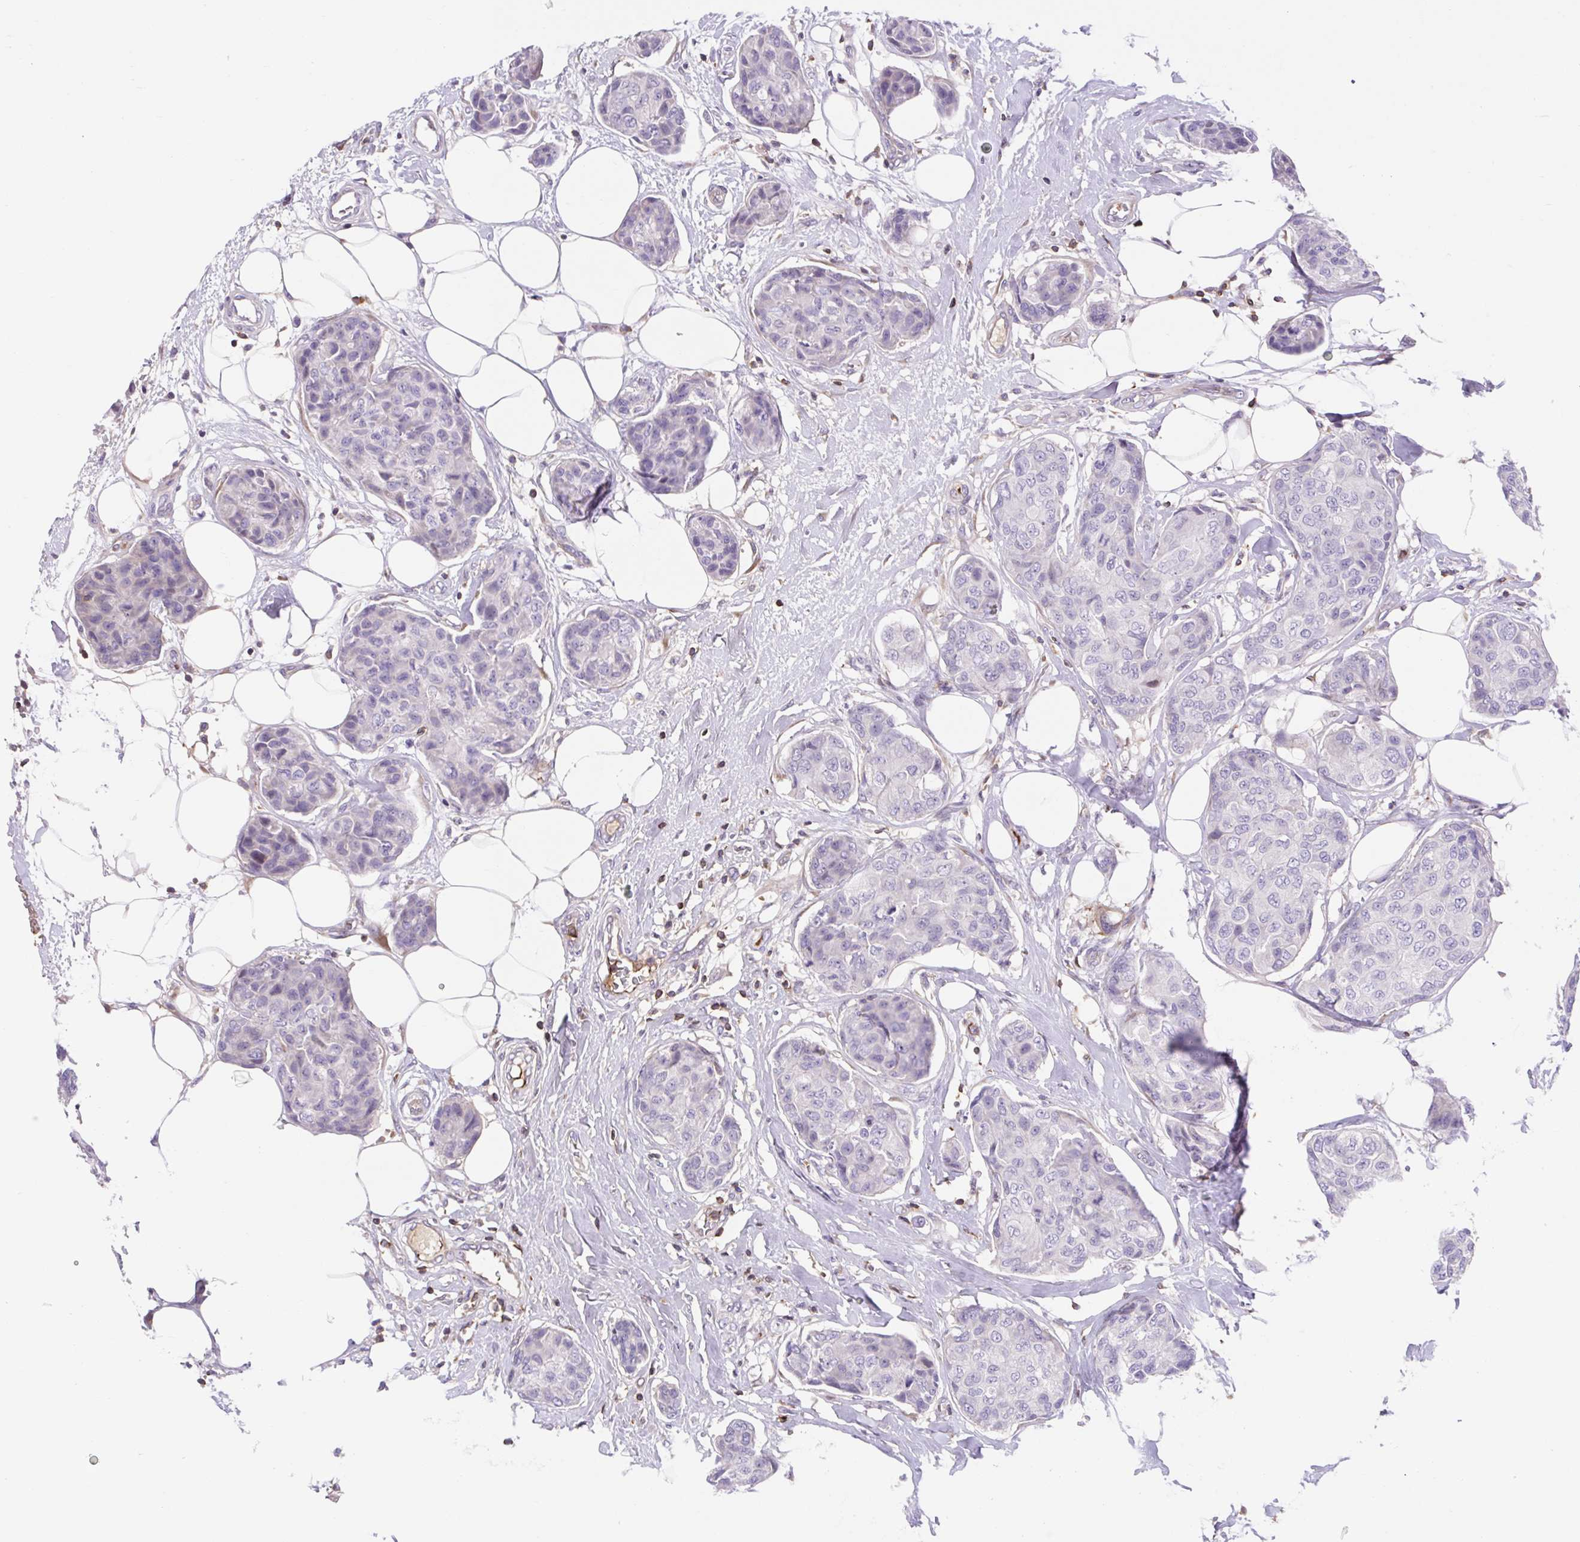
{"staining": {"intensity": "negative", "quantity": "none", "location": "none"}, "tissue": "breast cancer", "cell_type": "Tumor cells", "image_type": "cancer", "snomed": [{"axis": "morphology", "description": "Duct carcinoma"}, {"axis": "topography", "description": "Breast"}], "caption": "This is an IHC photomicrograph of invasive ductal carcinoma (breast). There is no expression in tumor cells.", "gene": "TPRG1", "patient": {"sex": "female", "age": 80}}